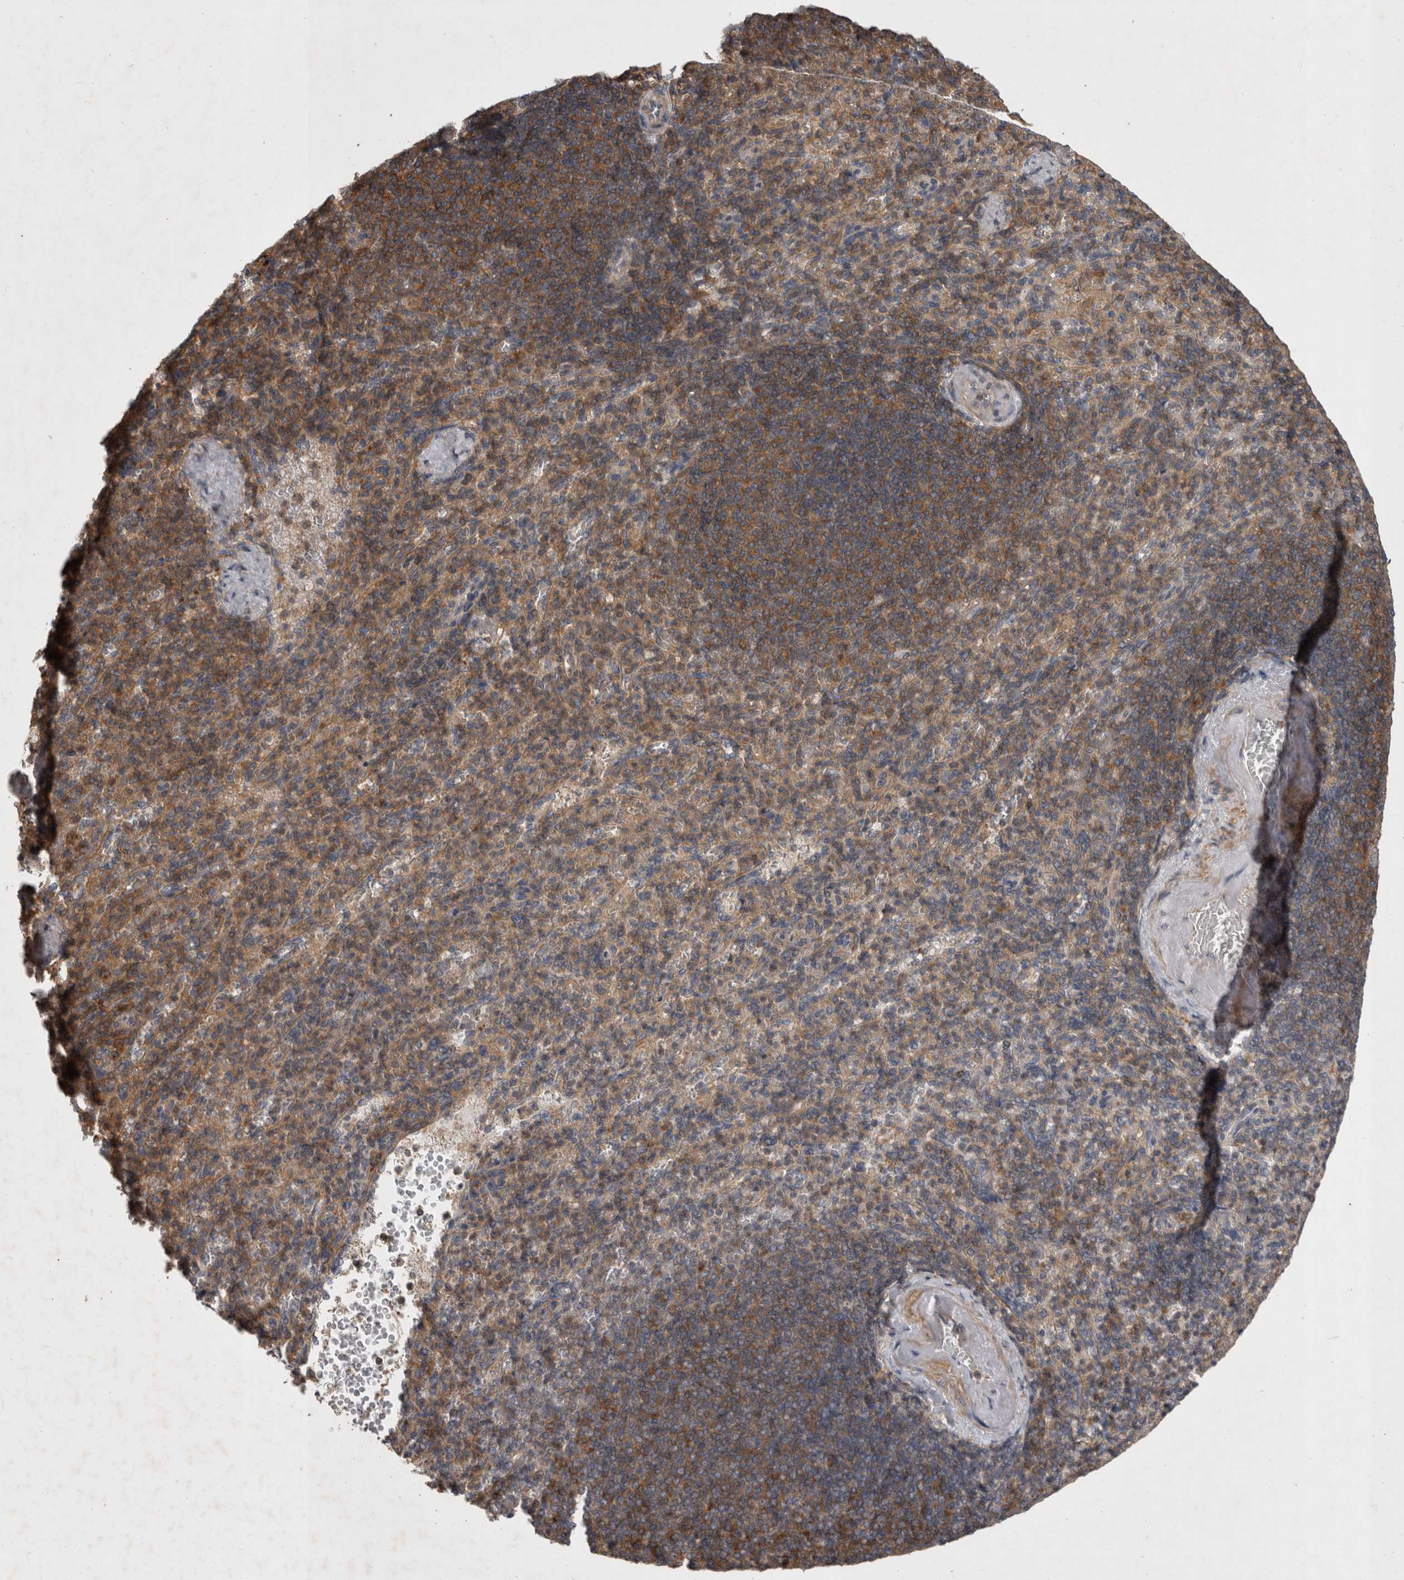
{"staining": {"intensity": "weak", "quantity": "25%-75%", "location": "cytoplasmic/membranous"}, "tissue": "spleen", "cell_type": "Cells in red pulp", "image_type": "normal", "snomed": [{"axis": "morphology", "description": "Normal tissue, NOS"}, {"axis": "topography", "description": "Spleen"}], "caption": "Human spleen stained for a protein (brown) exhibits weak cytoplasmic/membranous positive expression in about 25%-75% of cells in red pulp.", "gene": "SPATA48", "patient": {"sex": "female", "age": 74}}